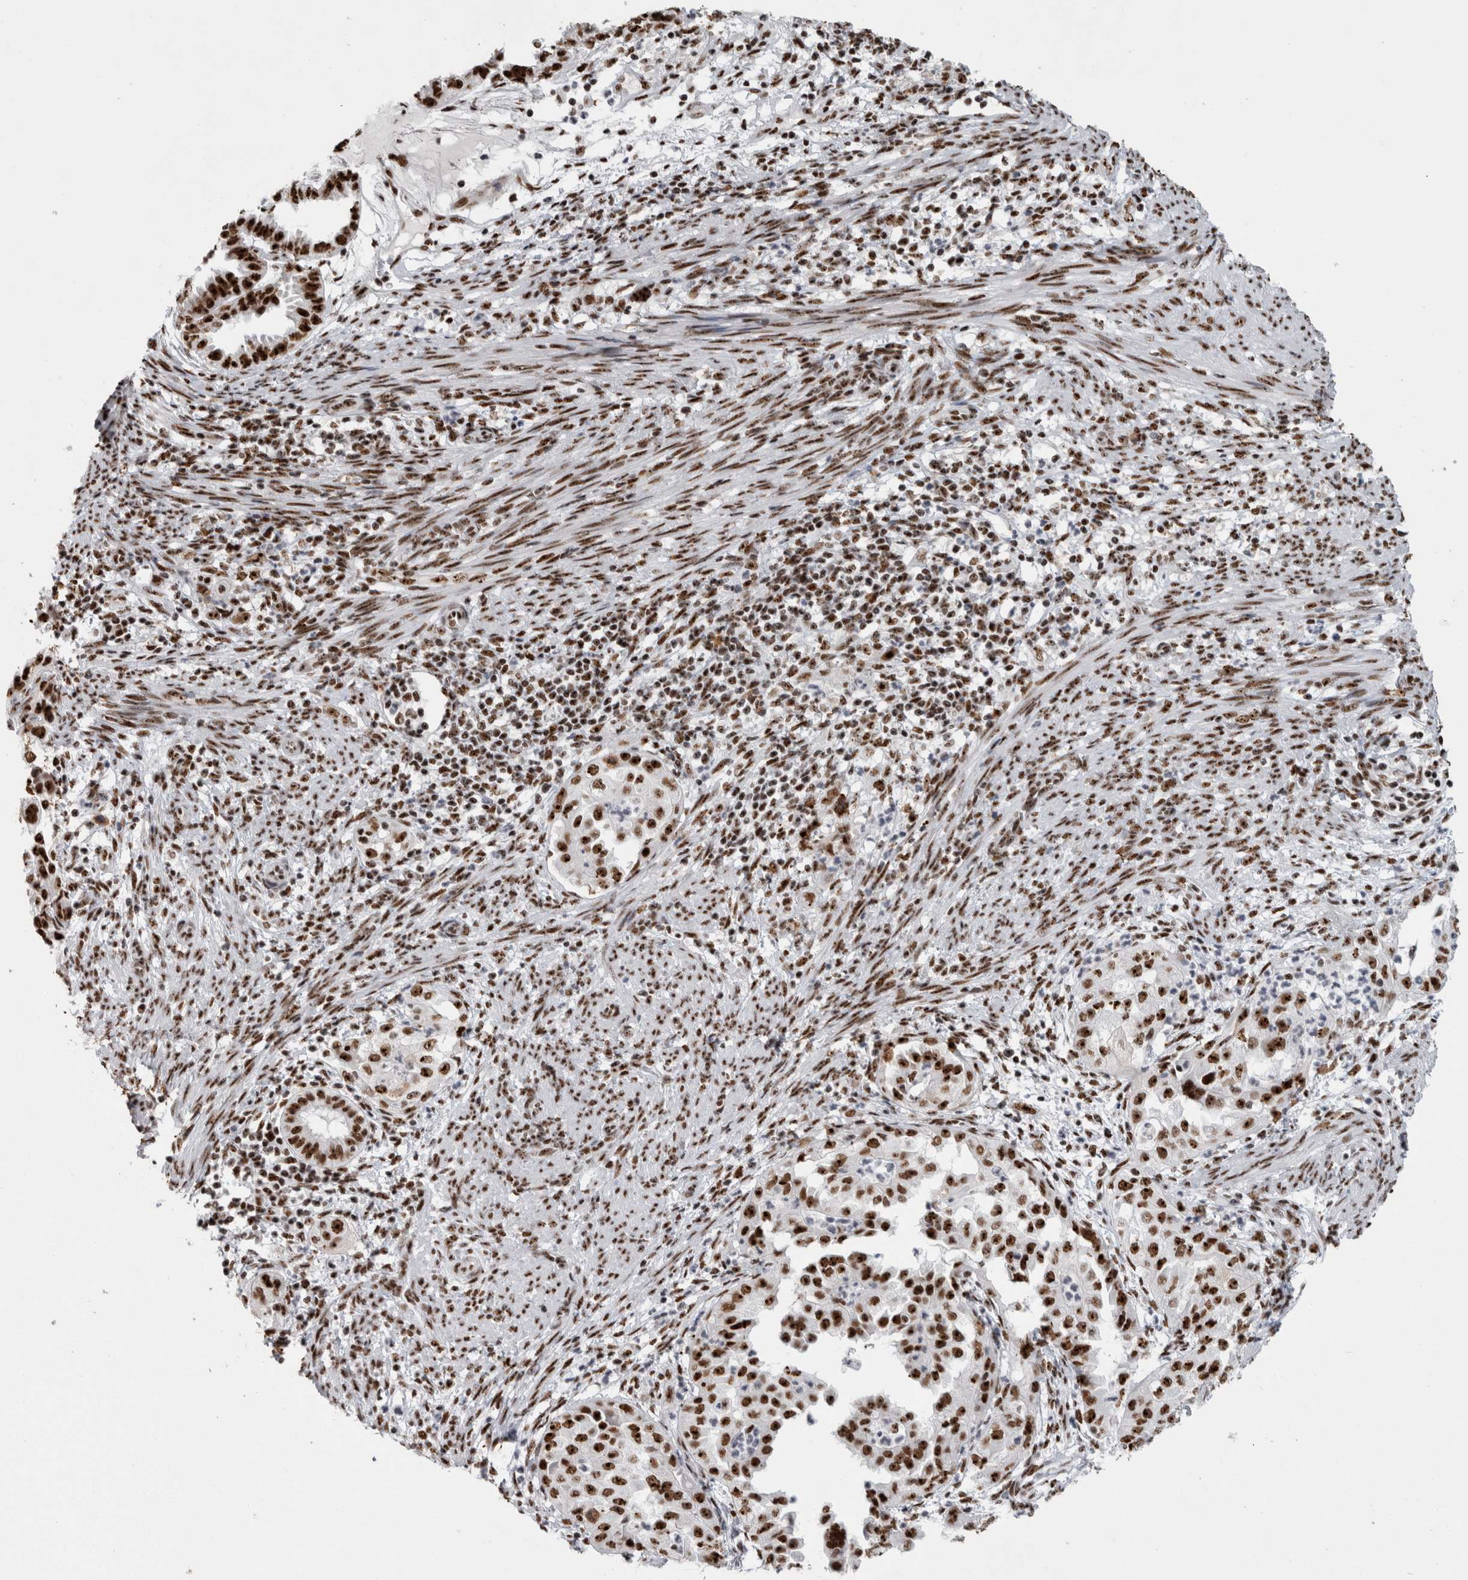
{"staining": {"intensity": "strong", "quantity": ">75%", "location": "nuclear"}, "tissue": "endometrial cancer", "cell_type": "Tumor cells", "image_type": "cancer", "snomed": [{"axis": "morphology", "description": "Adenocarcinoma, NOS"}, {"axis": "topography", "description": "Endometrium"}], "caption": "Immunohistochemistry (DAB (3,3'-diaminobenzidine)) staining of human endometrial cancer shows strong nuclear protein staining in about >75% of tumor cells.", "gene": "NCL", "patient": {"sex": "female", "age": 85}}